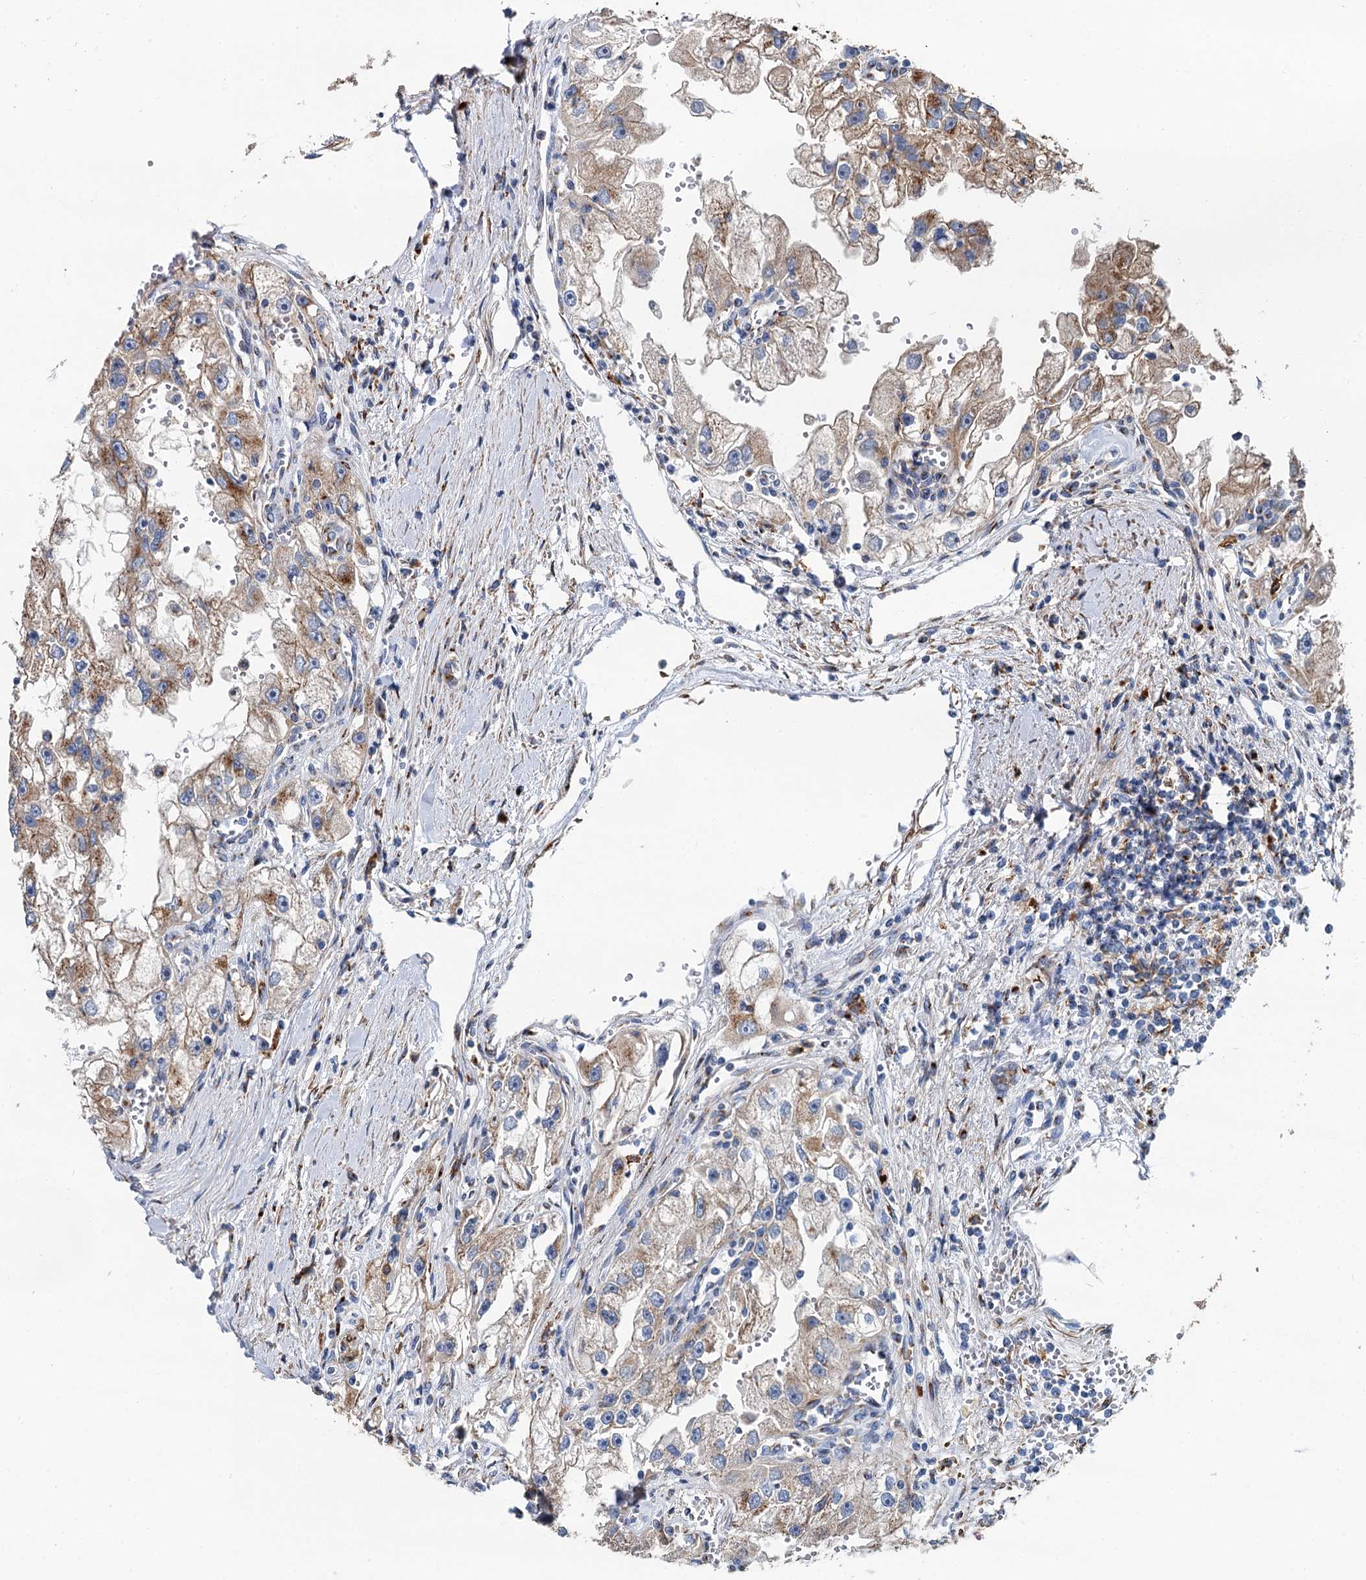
{"staining": {"intensity": "moderate", "quantity": "25%-75%", "location": "cytoplasmic/membranous"}, "tissue": "renal cancer", "cell_type": "Tumor cells", "image_type": "cancer", "snomed": [{"axis": "morphology", "description": "Adenocarcinoma, NOS"}, {"axis": "topography", "description": "Kidney"}], "caption": "A histopathology image of renal adenocarcinoma stained for a protein reveals moderate cytoplasmic/membranous brown staining in tumor cells.", "gene": "BET1L", "patient": {"sex": "male", "age": 63}}